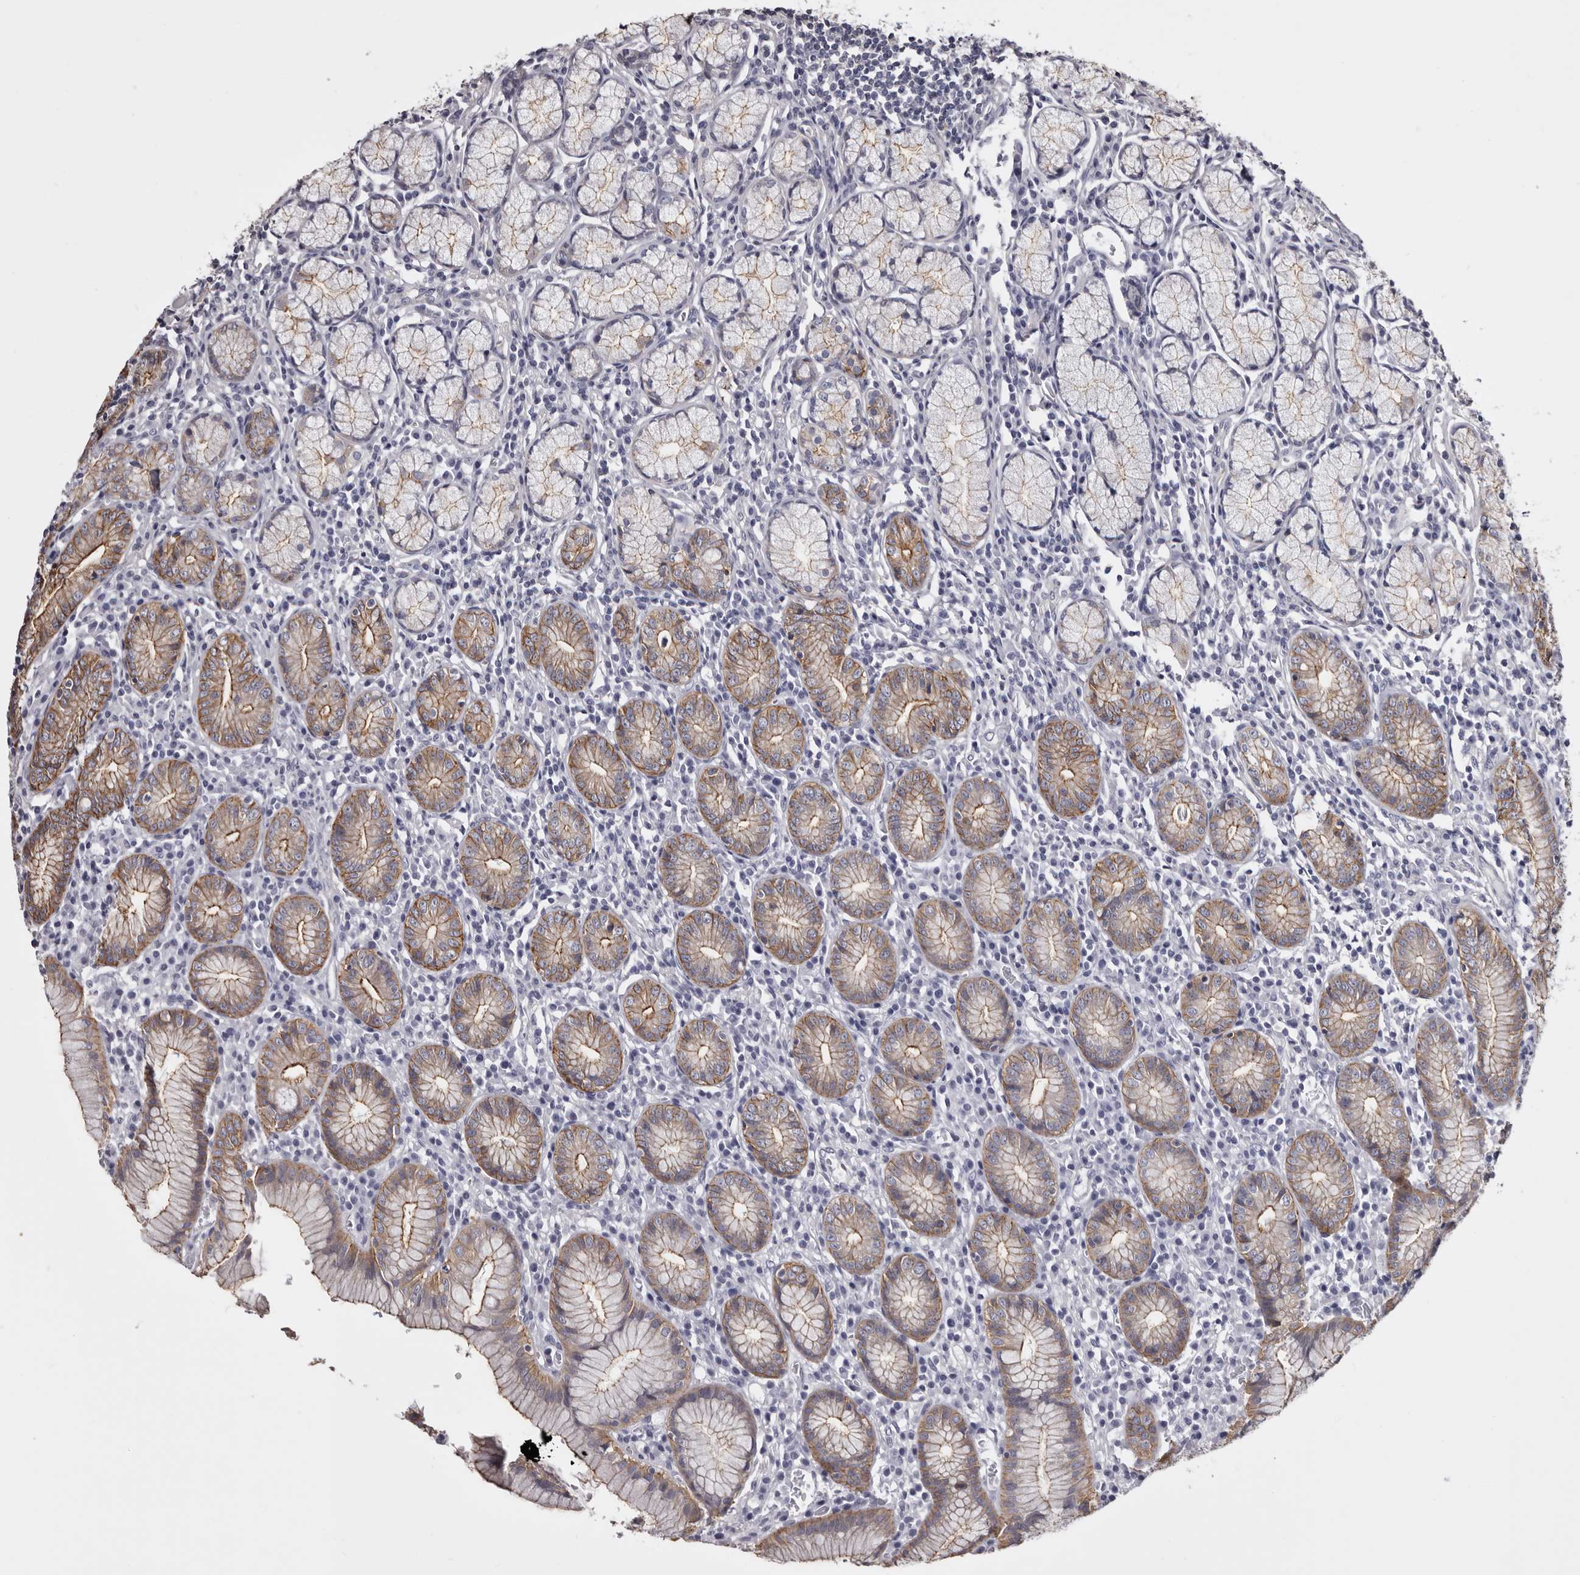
{"staining": {"intensity": "moderate", "quantity": ">75%", "location": "cytoplasmic/membranous"}, "tissue": "stomach", "cell_type": "Glandular cells", "image_type": "normal", "snomed": [{"axis": "morphology", "description": "Normal tissue, NOS"}, {"axis": "topography", "description": "Stomach"}], "caption": "Moderate cytoplasmic/membranous positivity is appreciated in approximately >75% of glandular cells in normal stomach. Using DAB (3,3'-diaminobenzidine) (brown) and hematoxylin (blue) stains, captured at high magnification using brightfield microscopy.", "gene": "LAD1", "patient": {"sex": "male", "age": 55}}